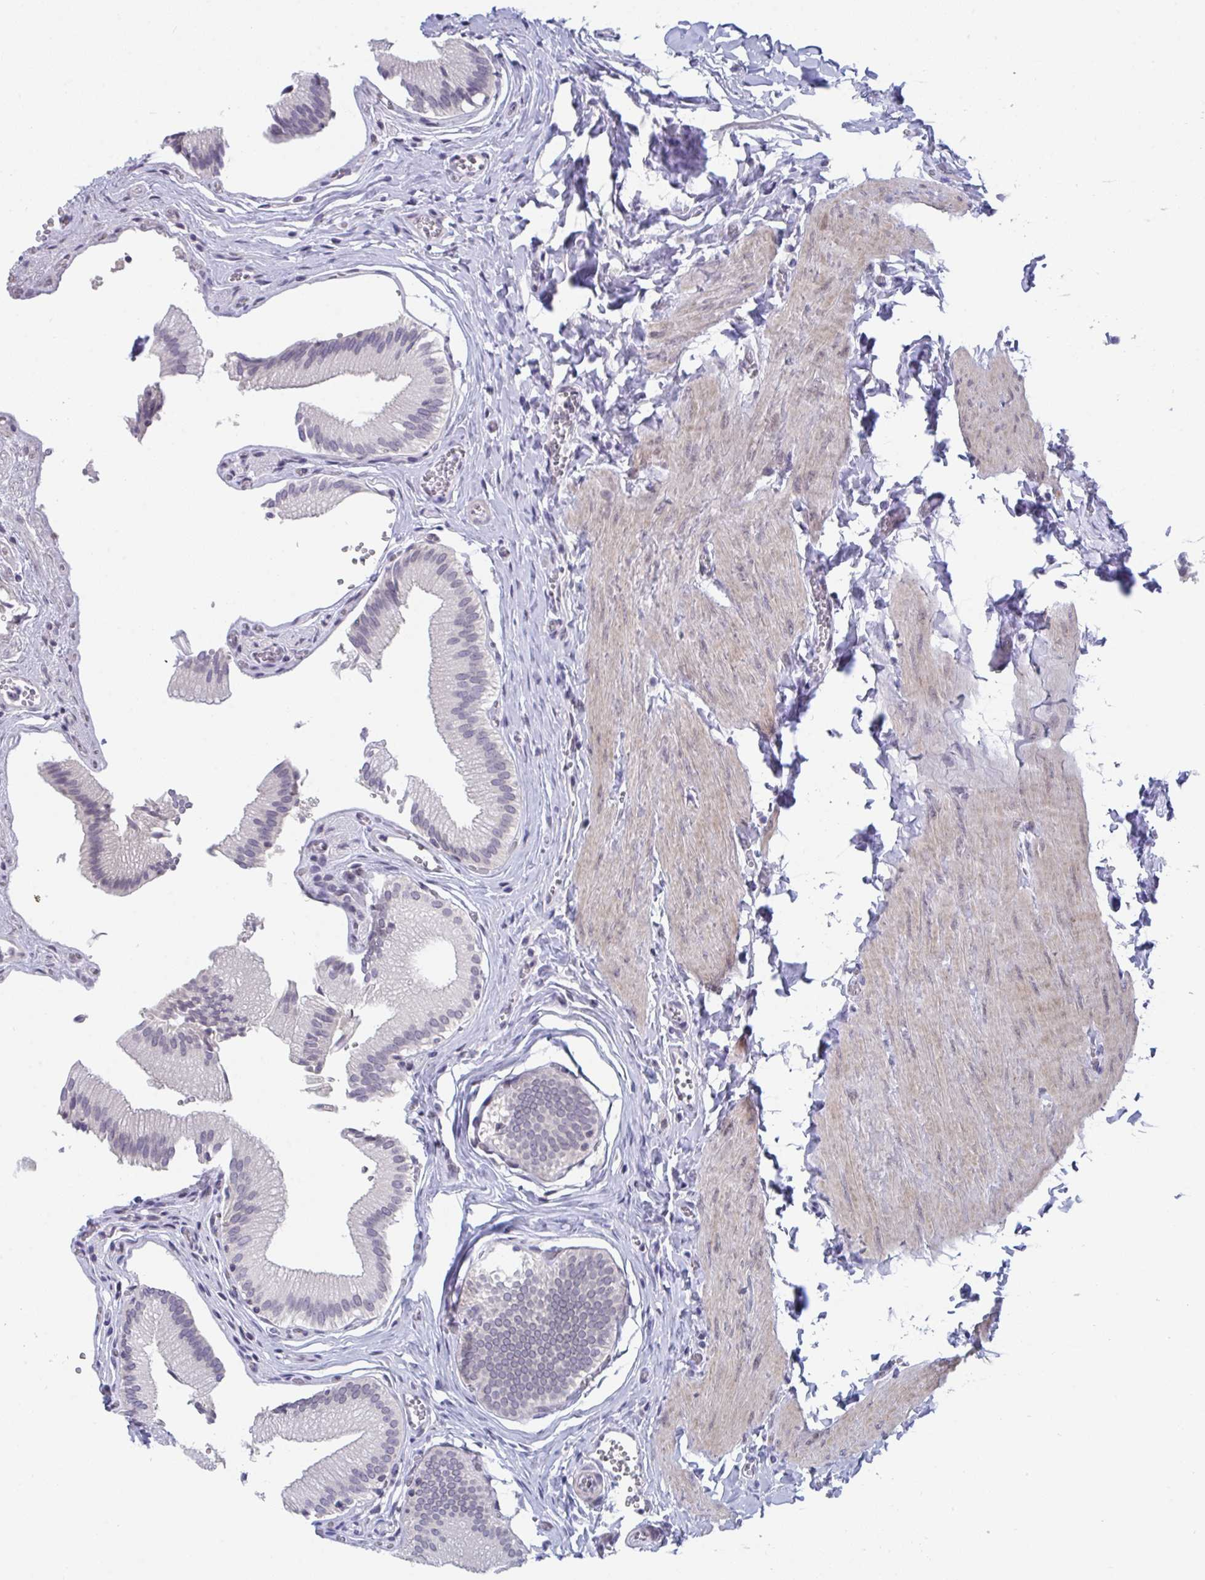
{"staining": {"intensity": "weak", "quantity": "25%-75%", "location": "nuclear"}, "tissue": "gallbladder", "cell_type": "Glandular cells", "image_type": "normal", "snomed": [{"axis": "morphology", "description": "Normal tissue, NOS"}, {"axis": "topography", "description": "Gallbladder"}, {"axis": "topography", "description": "Peripheral nerve tissue"}], "caption": "Immunohistochemical staining of unremarkable gallbladder displays weak nuclear protein staining in about 25%-75% of glandular cells.", "gene": "BMAL2", "patient": {"sex": "male", "age": 17}}